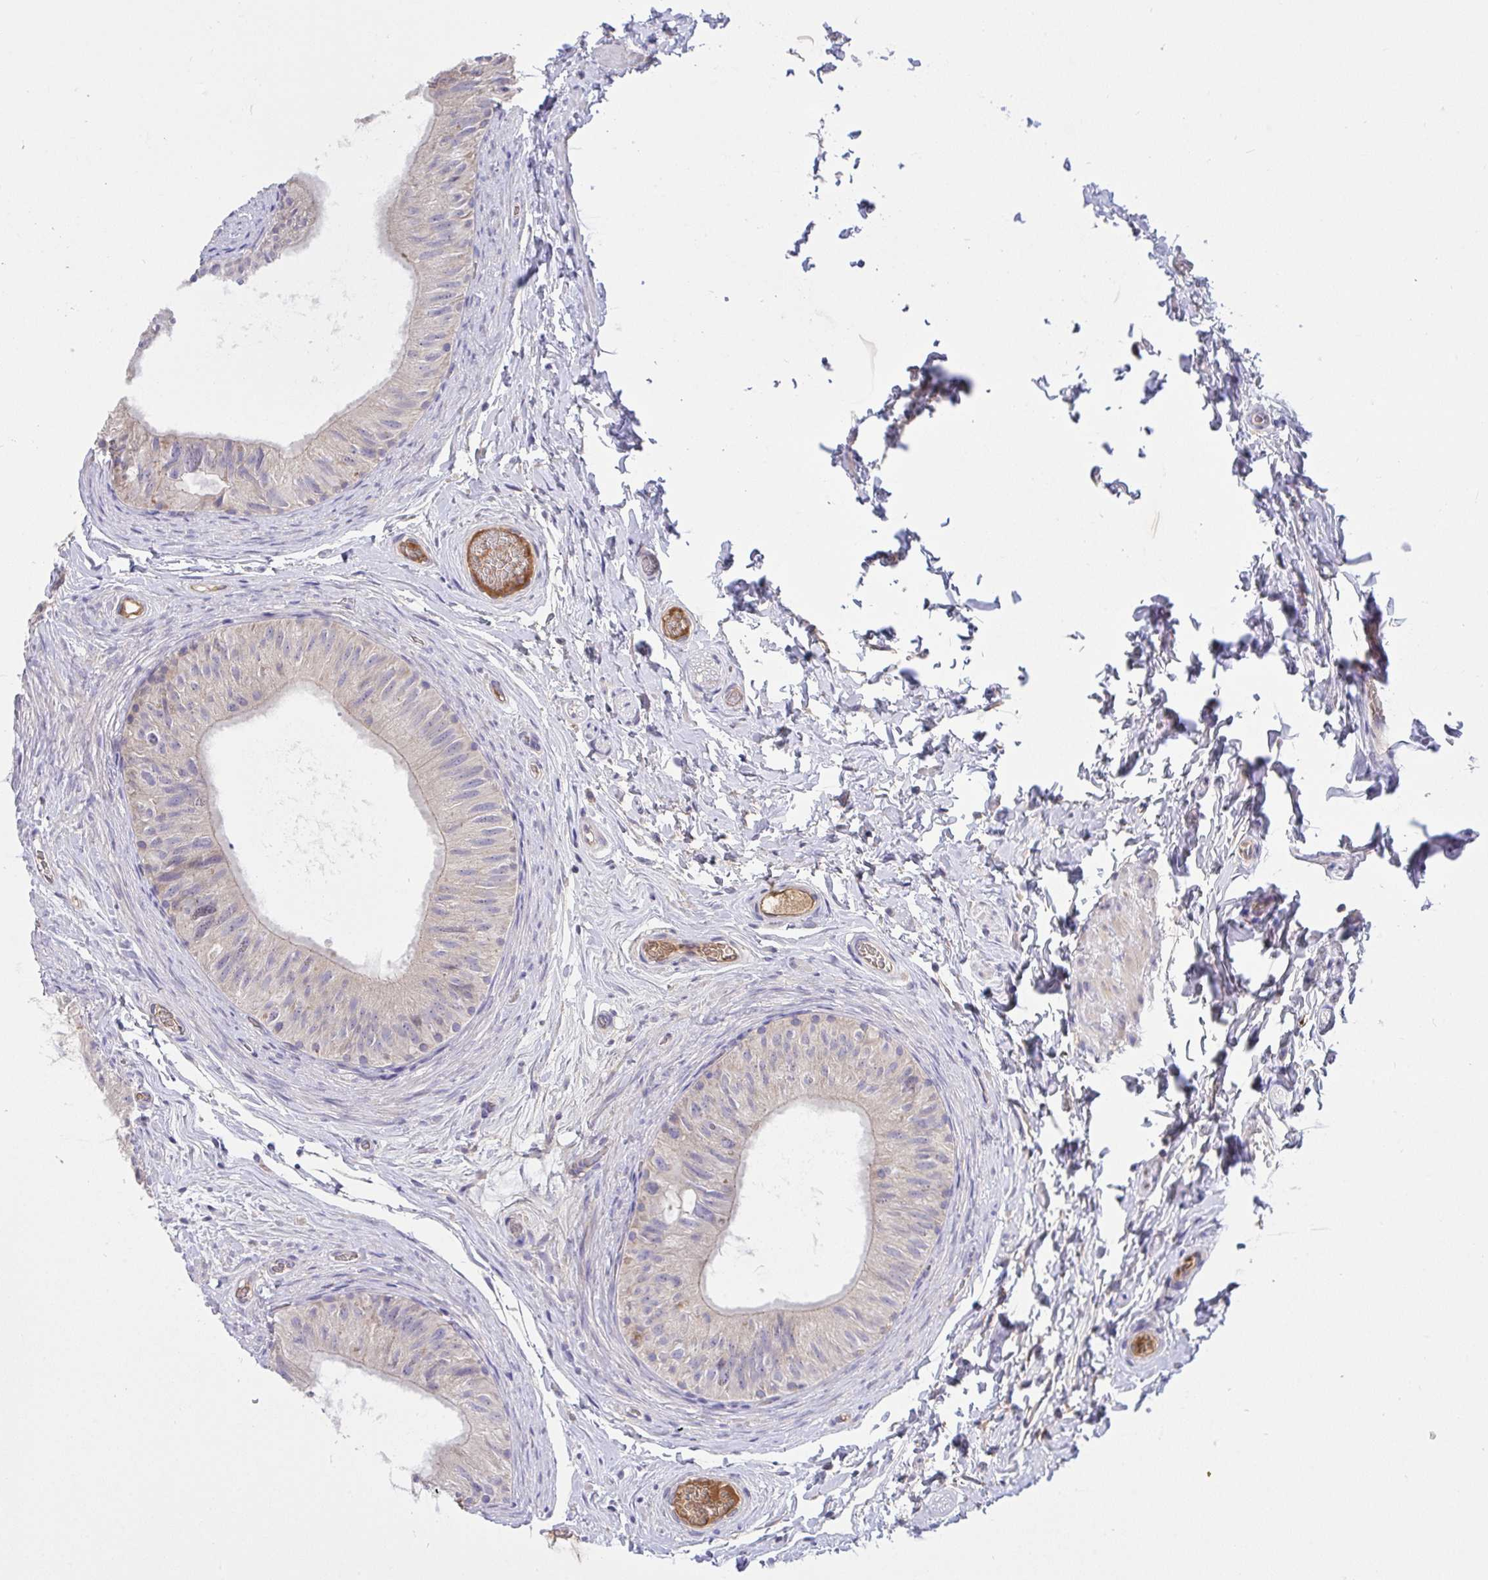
{"staining": {"intensity": "weak", "quantity": "<25%", "location": "cytoplasmic/membranous"}, "tissue": "epididymis", "cell_type": "Glandular cells", "image_type": "normal", "snomed": [{"axis": "morphology", "description": "Normal tissue, NOS"}, {"axis": "topography", "description": "Epididymis, spermatic cord, NOS"}, {"axis": "topography", "description": "Epididymis"}], "caption": "IHC photomicrograph of unremarkable epididymis stained for a protein (brown), which demonstrates no positivity in glandular cells. (Brightfield microscopy of DAB (3,3'-diaminobenzidine) immunohistochemistry at high magnification).", "gene": "ZNF581", "patient": {"sex": "male", "age": 31}}